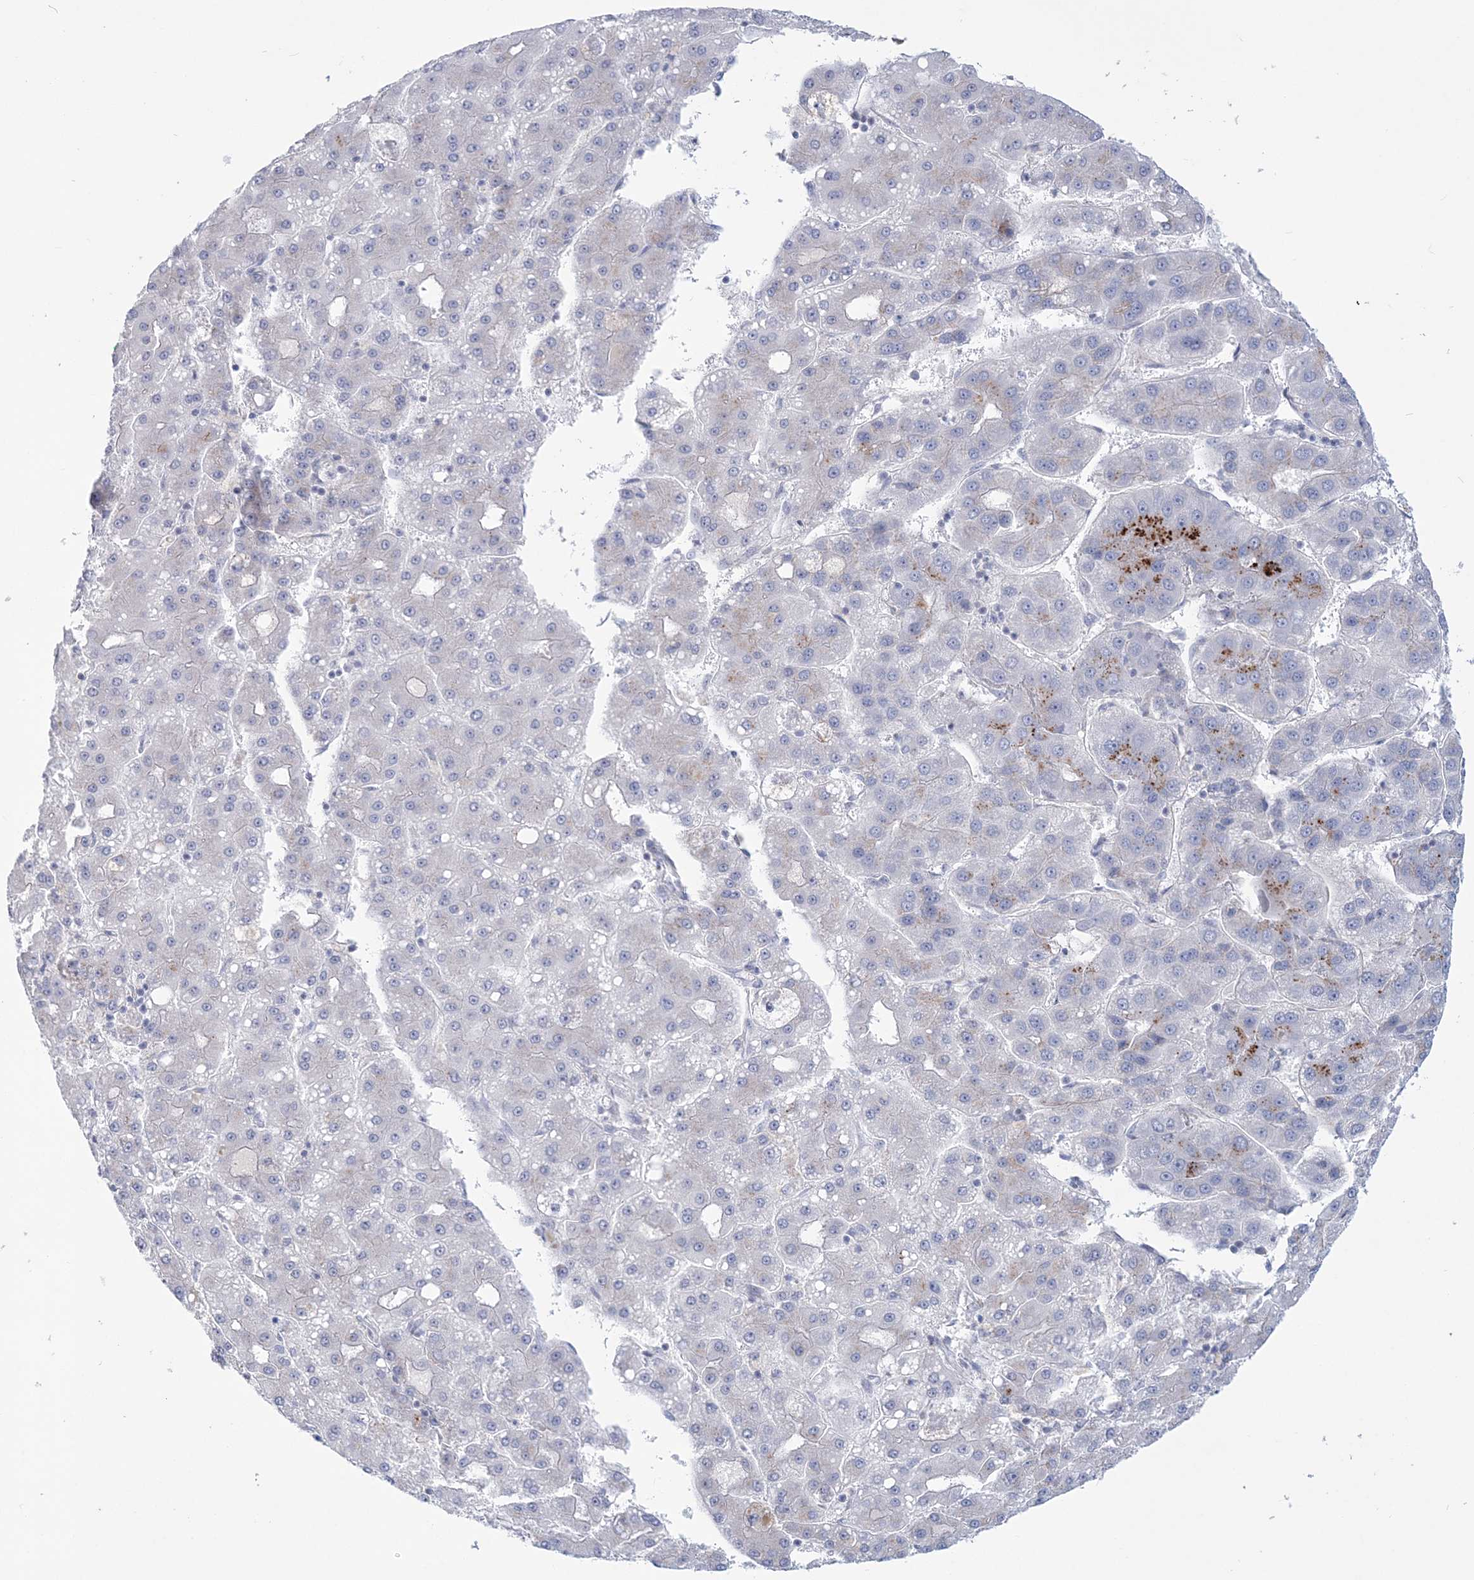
{"staining": {"intensity": "negative", "quantity": "none", "location": "none"}, "tissue": "liver cancer", "cell_type": "Tumor cells", "image_type": "cancer", "snomed": [{"axis": "morphology", "description": "Carcinoma, Hepatocellular, NOS"}, {"axis": "topography", "description": "Liver"}], "caption": "A photomicrograph of human liver cancer (hepatocellular carcinoma) is negative for staining in tumor cells.", "gene": "ADGB", "patient": {"sex": "male", "age": 65}}